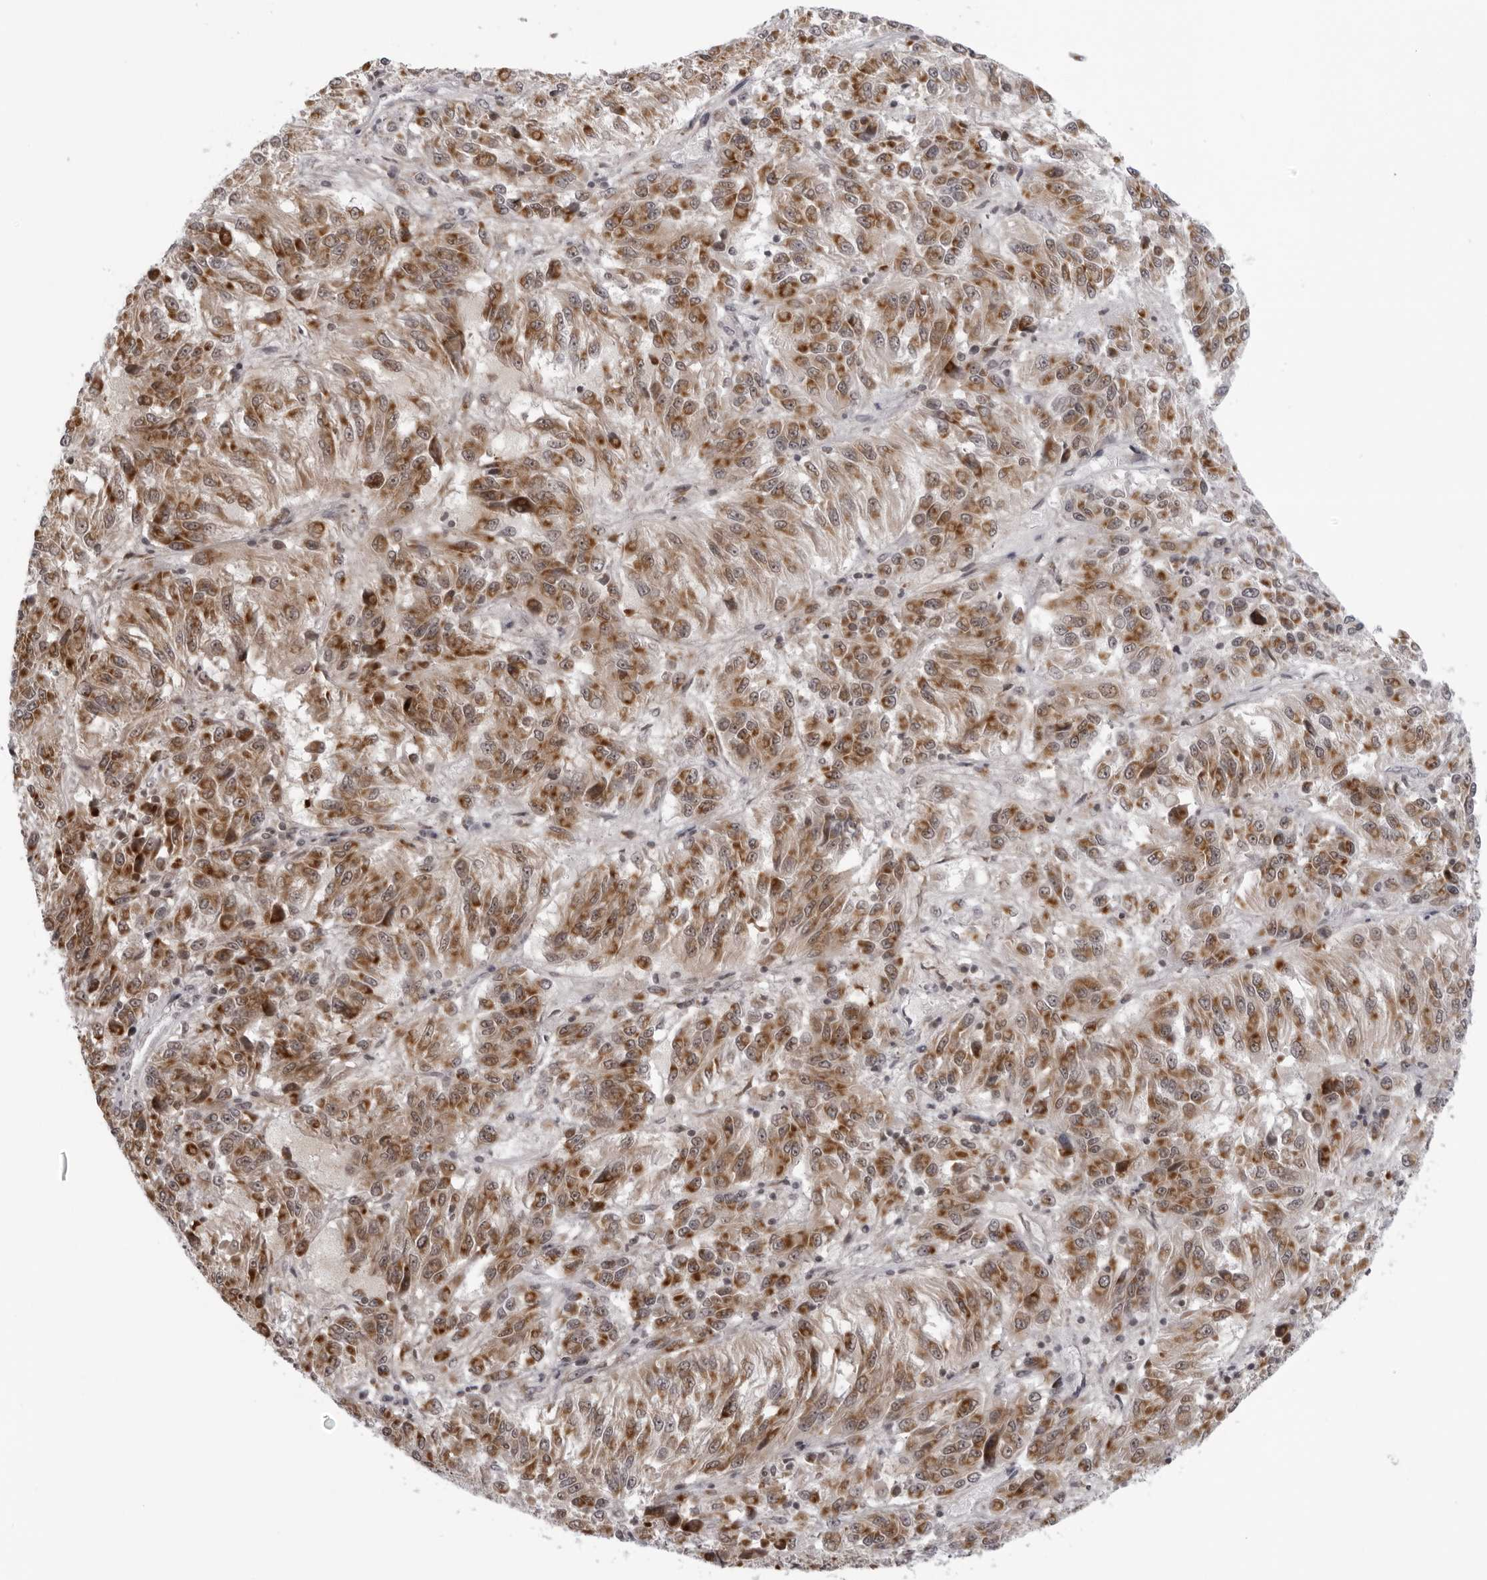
{"staining": {"intensity": "moderate", "quantity": ">75%", "location": "cytoplasmic/membranous"}, "tissue": "melanoma", "cell_type": "Tumor cells", "image_type": "cancer", "snomed": [{"axis": "morphology", "description": "Malignant melanoma, Metastatic site"}, {"axis": "topography", "description": "Lung"}], "caption": "A brown stain highlights moderate cytoplasmic/membranous staining of a protein in human melanoma tumor cells.", "gene": "MRPS15", "patient": {"sex": "male", "age": 64}}